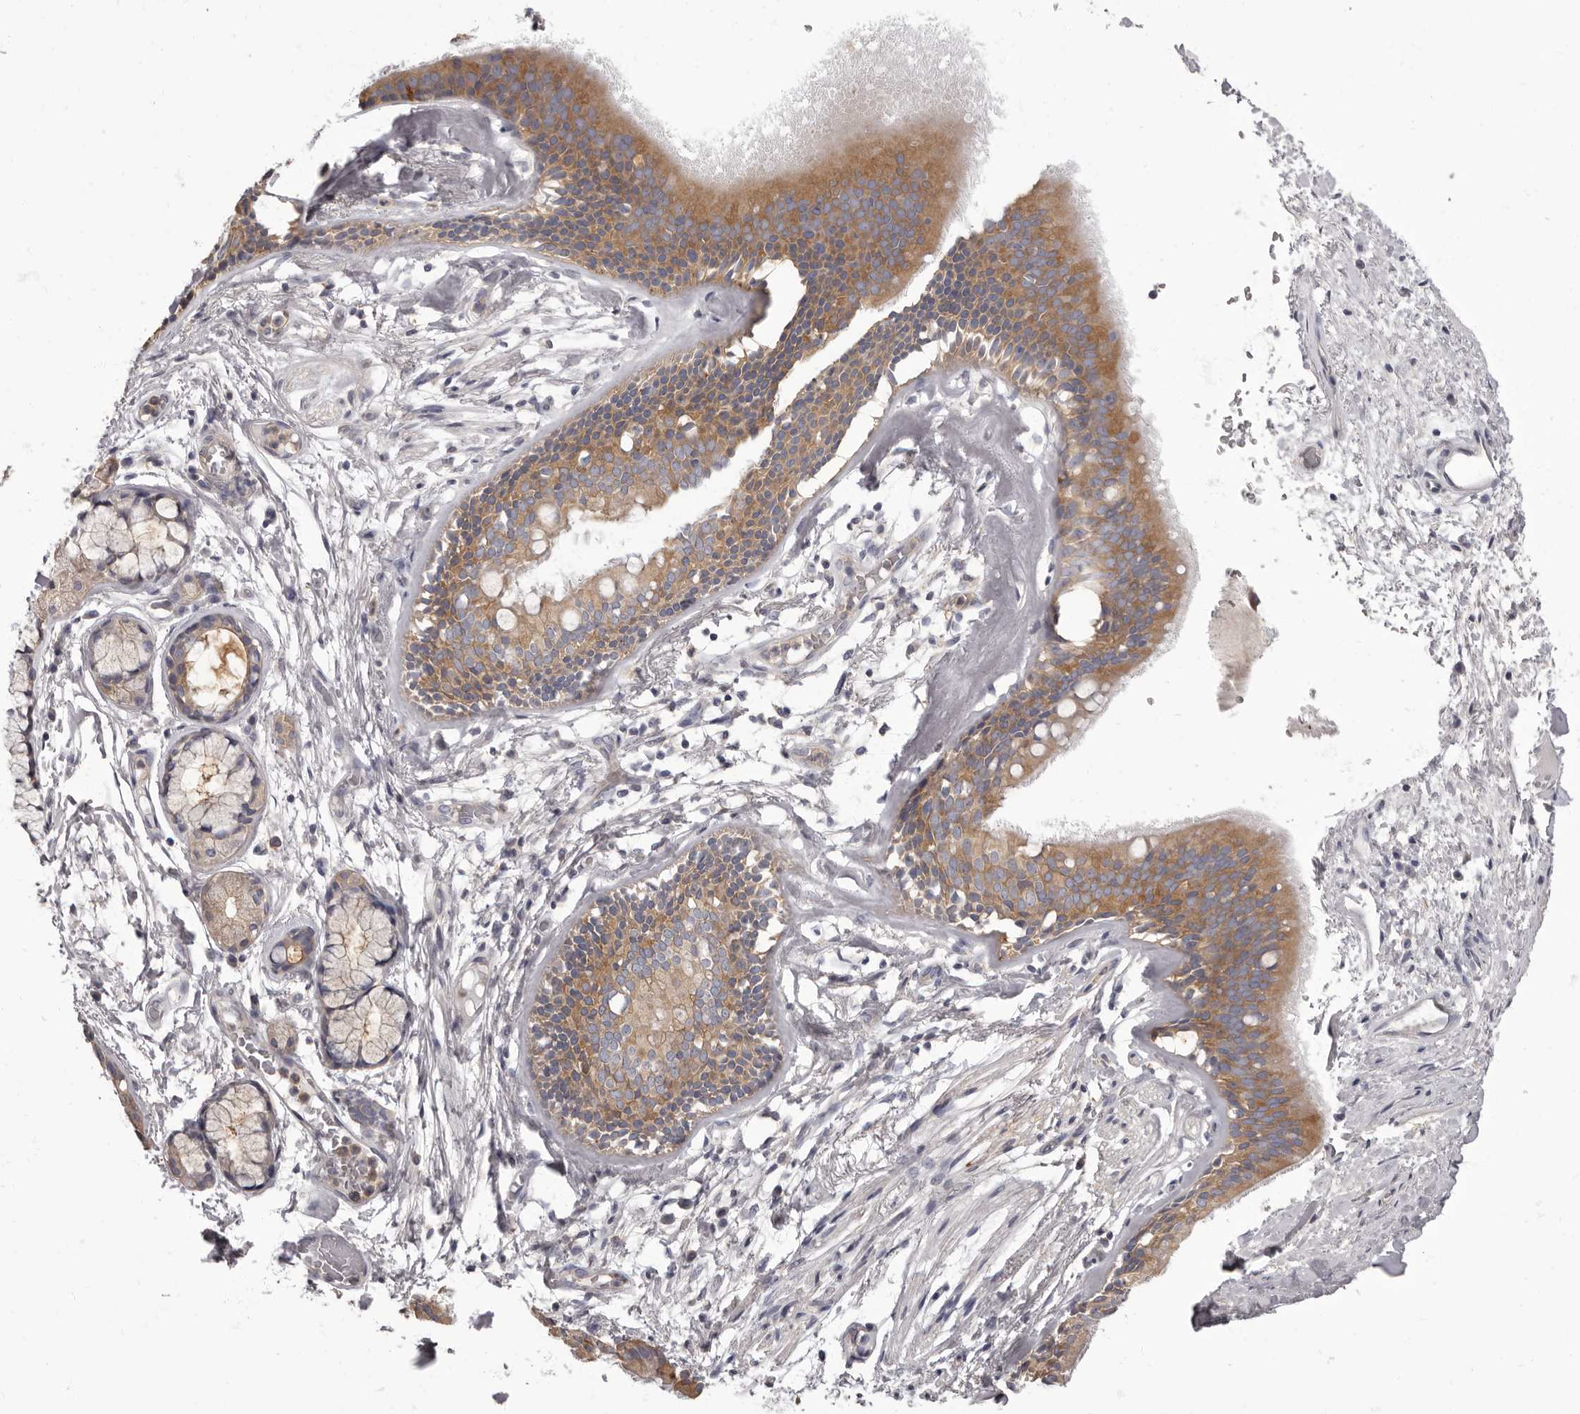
{"staining": {"intensity": "negative", "quantity": "none", "location": "none"}, "tissue": "adipose tissue", "cell_type": "Adipocytes", "image_type": "normal", "snomed": [{"axis": "morphology", "description": "Normal tissue, NOS"}, {"axis": "topography", "description": "Cartilage tissue"}], "caption": "Adipose tissue was stained to show a protein in brown. There is no significant positivity in adipocytes. The staining was performed using DAB (3,3'-diaminobenzidine) to visualize the protein expression in brown, while the nuclei were stained in blue with hematoxylin (Magnification: 20x).", "gene": "APEH", "patient": {"sex": "female", "age": 63}}